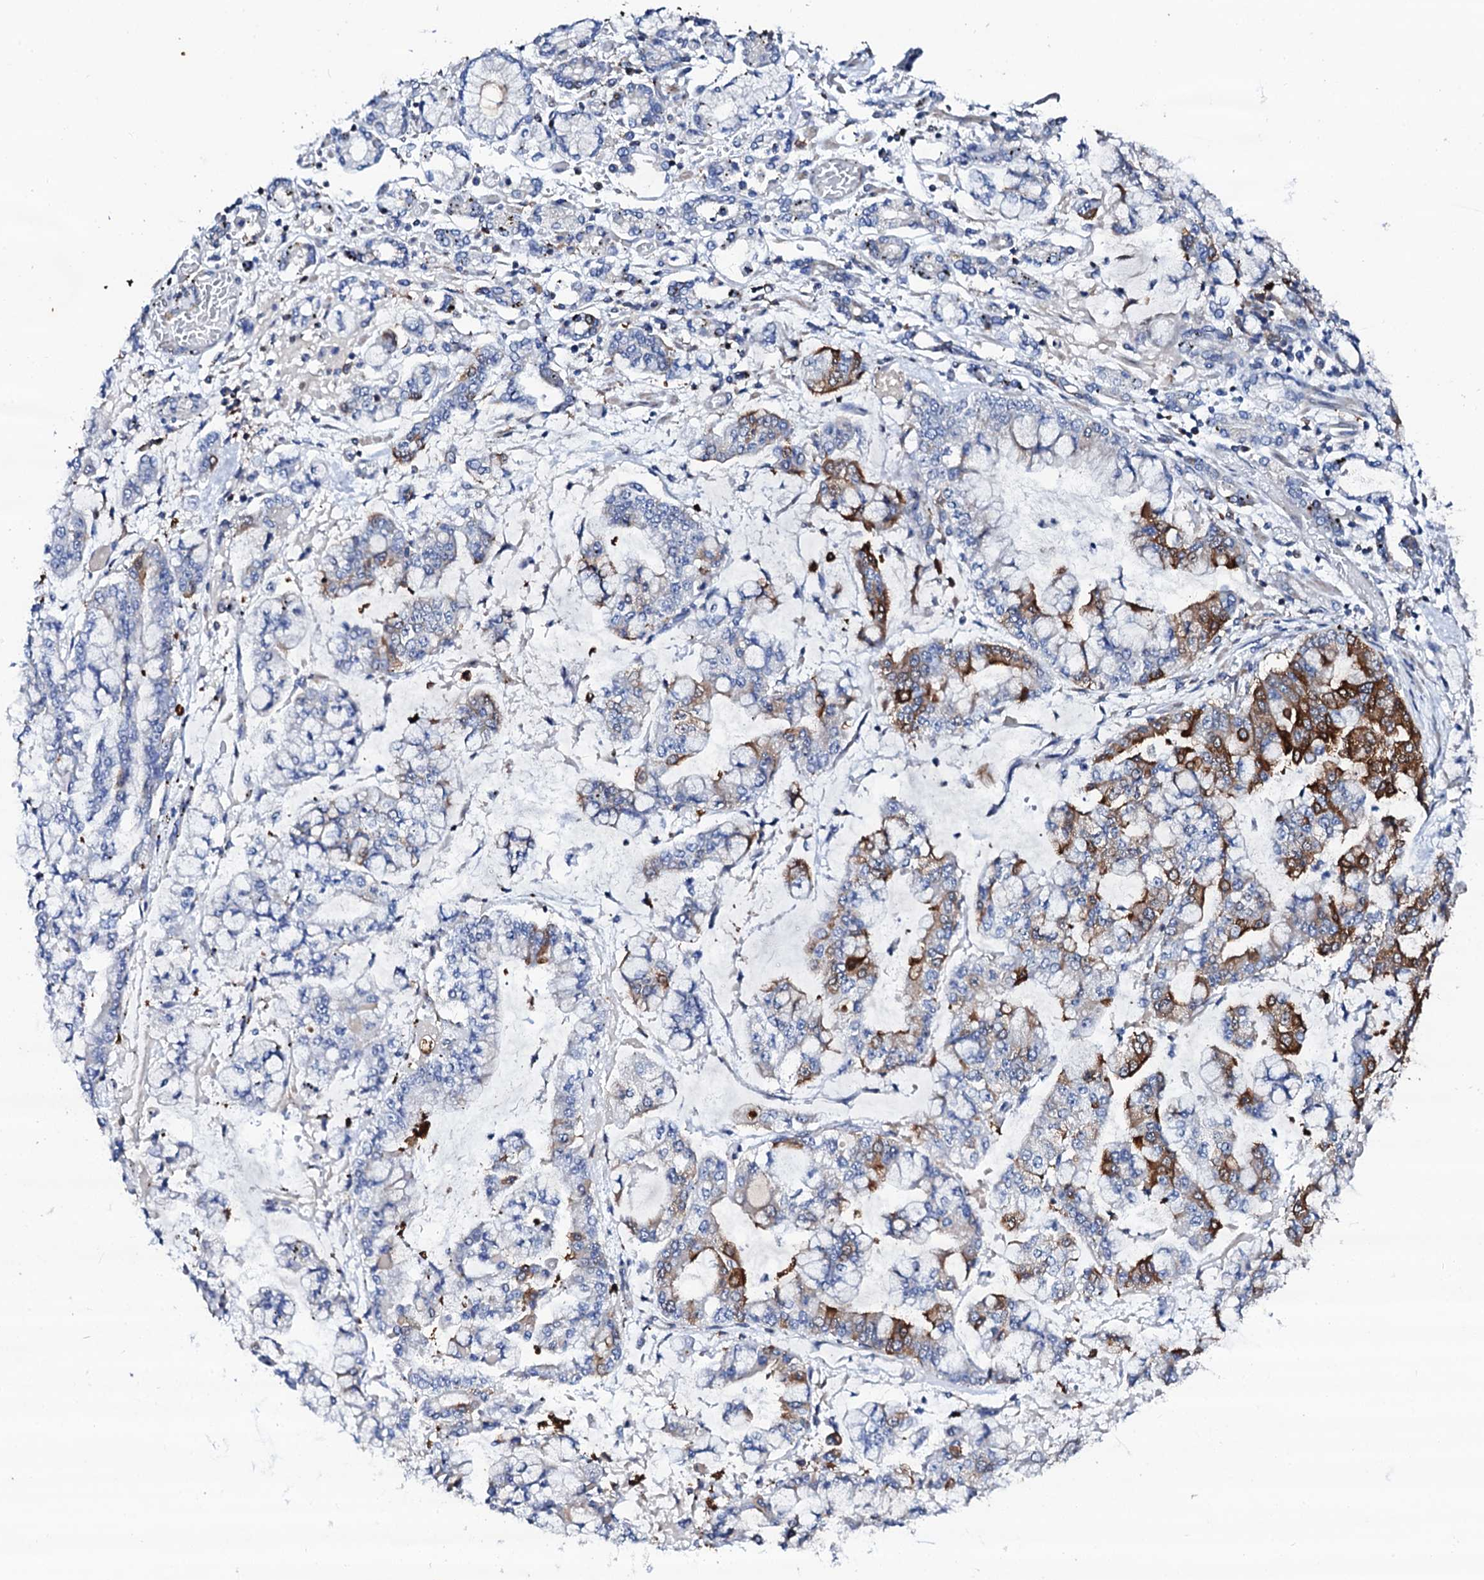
{"staining": {"intensity": "strong", "quantity": "<25%", "location": "cytoplasmic/membranous"}, "tissue": "stomach cancer", "cell_type": "Tumor cells", "image_type": "cancer", "snomed": [{"axis": "morphology", "description": "Normal tissue, NOS"}, {"axis": "morphology", "description": "Adenocarcinoma, NOS"}, {"axis": "topography", "description": "Stomach, upper"}, {"axis": "topography", "description": "Stomach"}], "caption": "IHC staining of stomach cancer, which shows medium levels of strong cytoplasmic/membranous expression in about <25% of tumor cells indicating strong cytoplasmic/membranous protein expression. The staining was performed using DAB (brown) for protein detection and nuclei were counterstained in hematoxylin (blue).", "gene": "GLB1L3", "patient": {"sex": "male", "age": 76}}